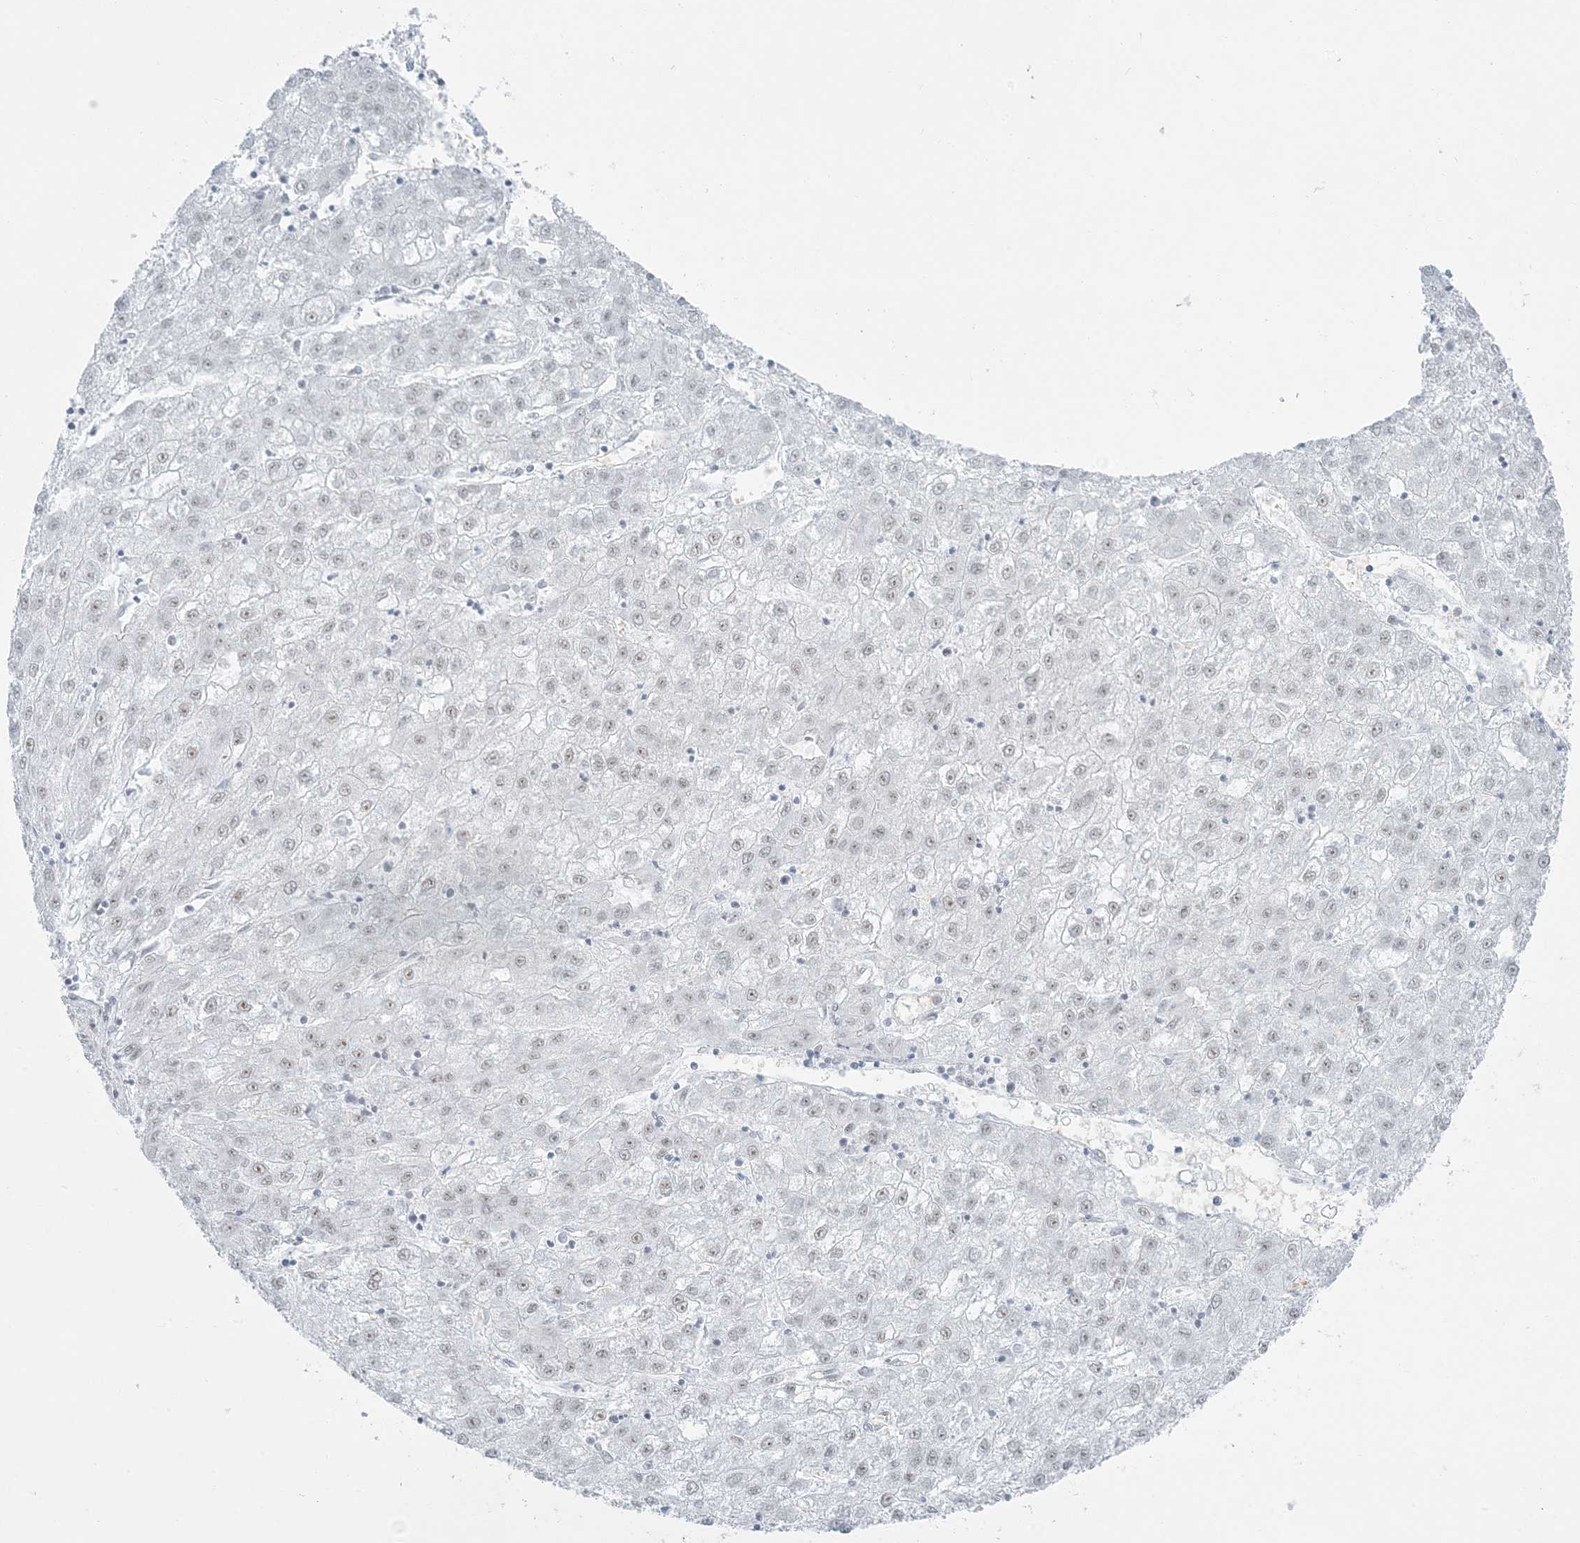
{"staining": {"intensity": "negative", "quantity": "none", "location": "none"}, "tissue": "liver cancer", "cell_type": "Tumor cells", "image_type": "cancer", "snomed": [{"axis": "morphology", "description": "Carcinoma, Hepatocellular, NOS"}, {"axis": "topography", "description": "Liver"}], "caption": "An IHC image of liver hepatocellular carcinoma is shown. There is no staining in tumor cells of liver hepatocellular carcinoma.", "gene": "ZNF787", "patient": {"sex": "male", "age": 72}}